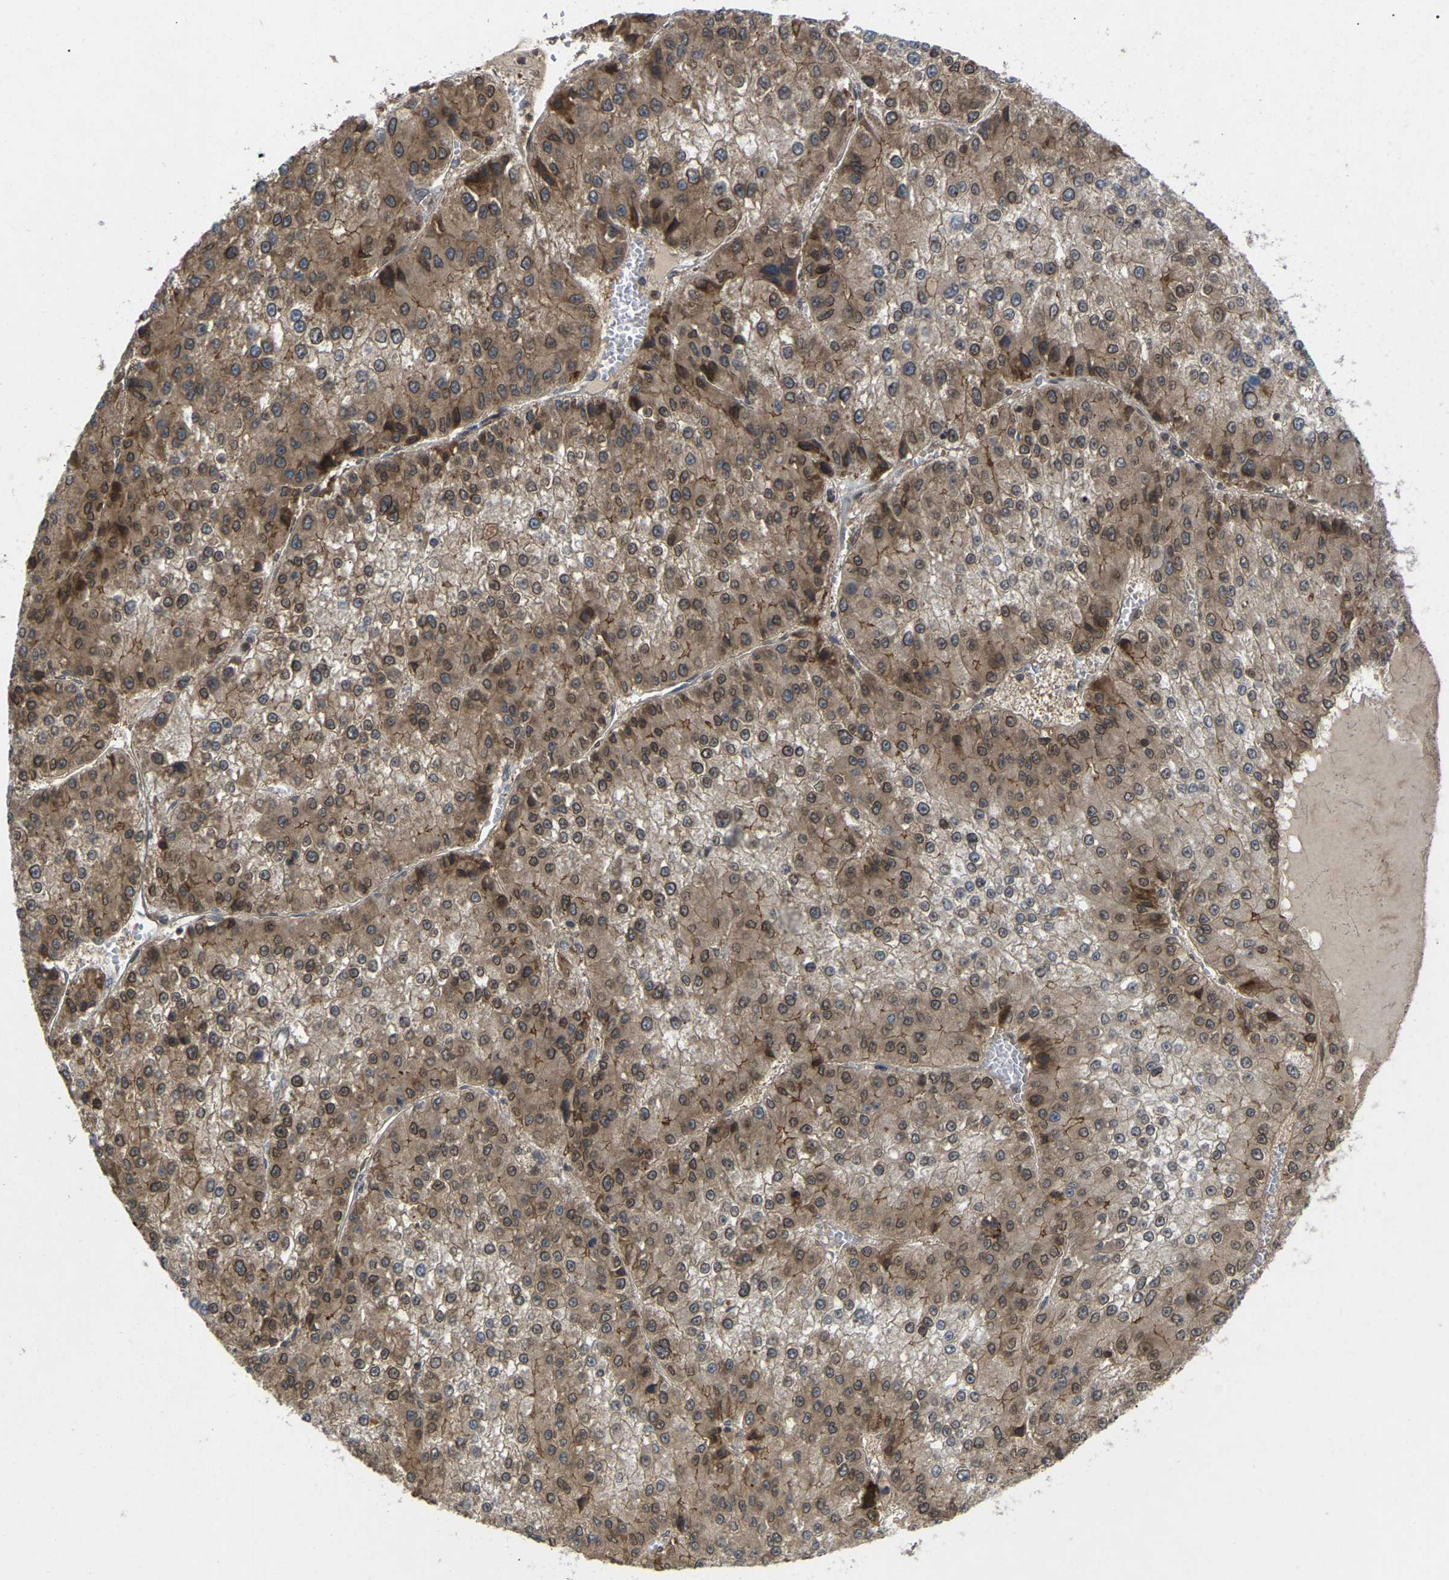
{"staining": {"intensity": "moderate", "quantity": ">75%", "location": "cytoplasmic/membranous,nuclear"}, "tissue": "liver cancer", "cell_type": "Tumor cells", "image_type": "cancer", "snomed": [{"axis": "morphology", "description": "Carcinoma, Hepatocellular, NOS"}, {"axis": "topography", "description": "Liver"}], "caption": "Immunohistochemistry (IHC) histopathology image of liver cancer stained for a protein (brown), which exhibits medium levels of moderate cytoplasmic/membranous and nuclear positivity in about >75% of tumor cells.", "gene": "KIAA1549", "patient": {"sex": "female", "age": 73}}